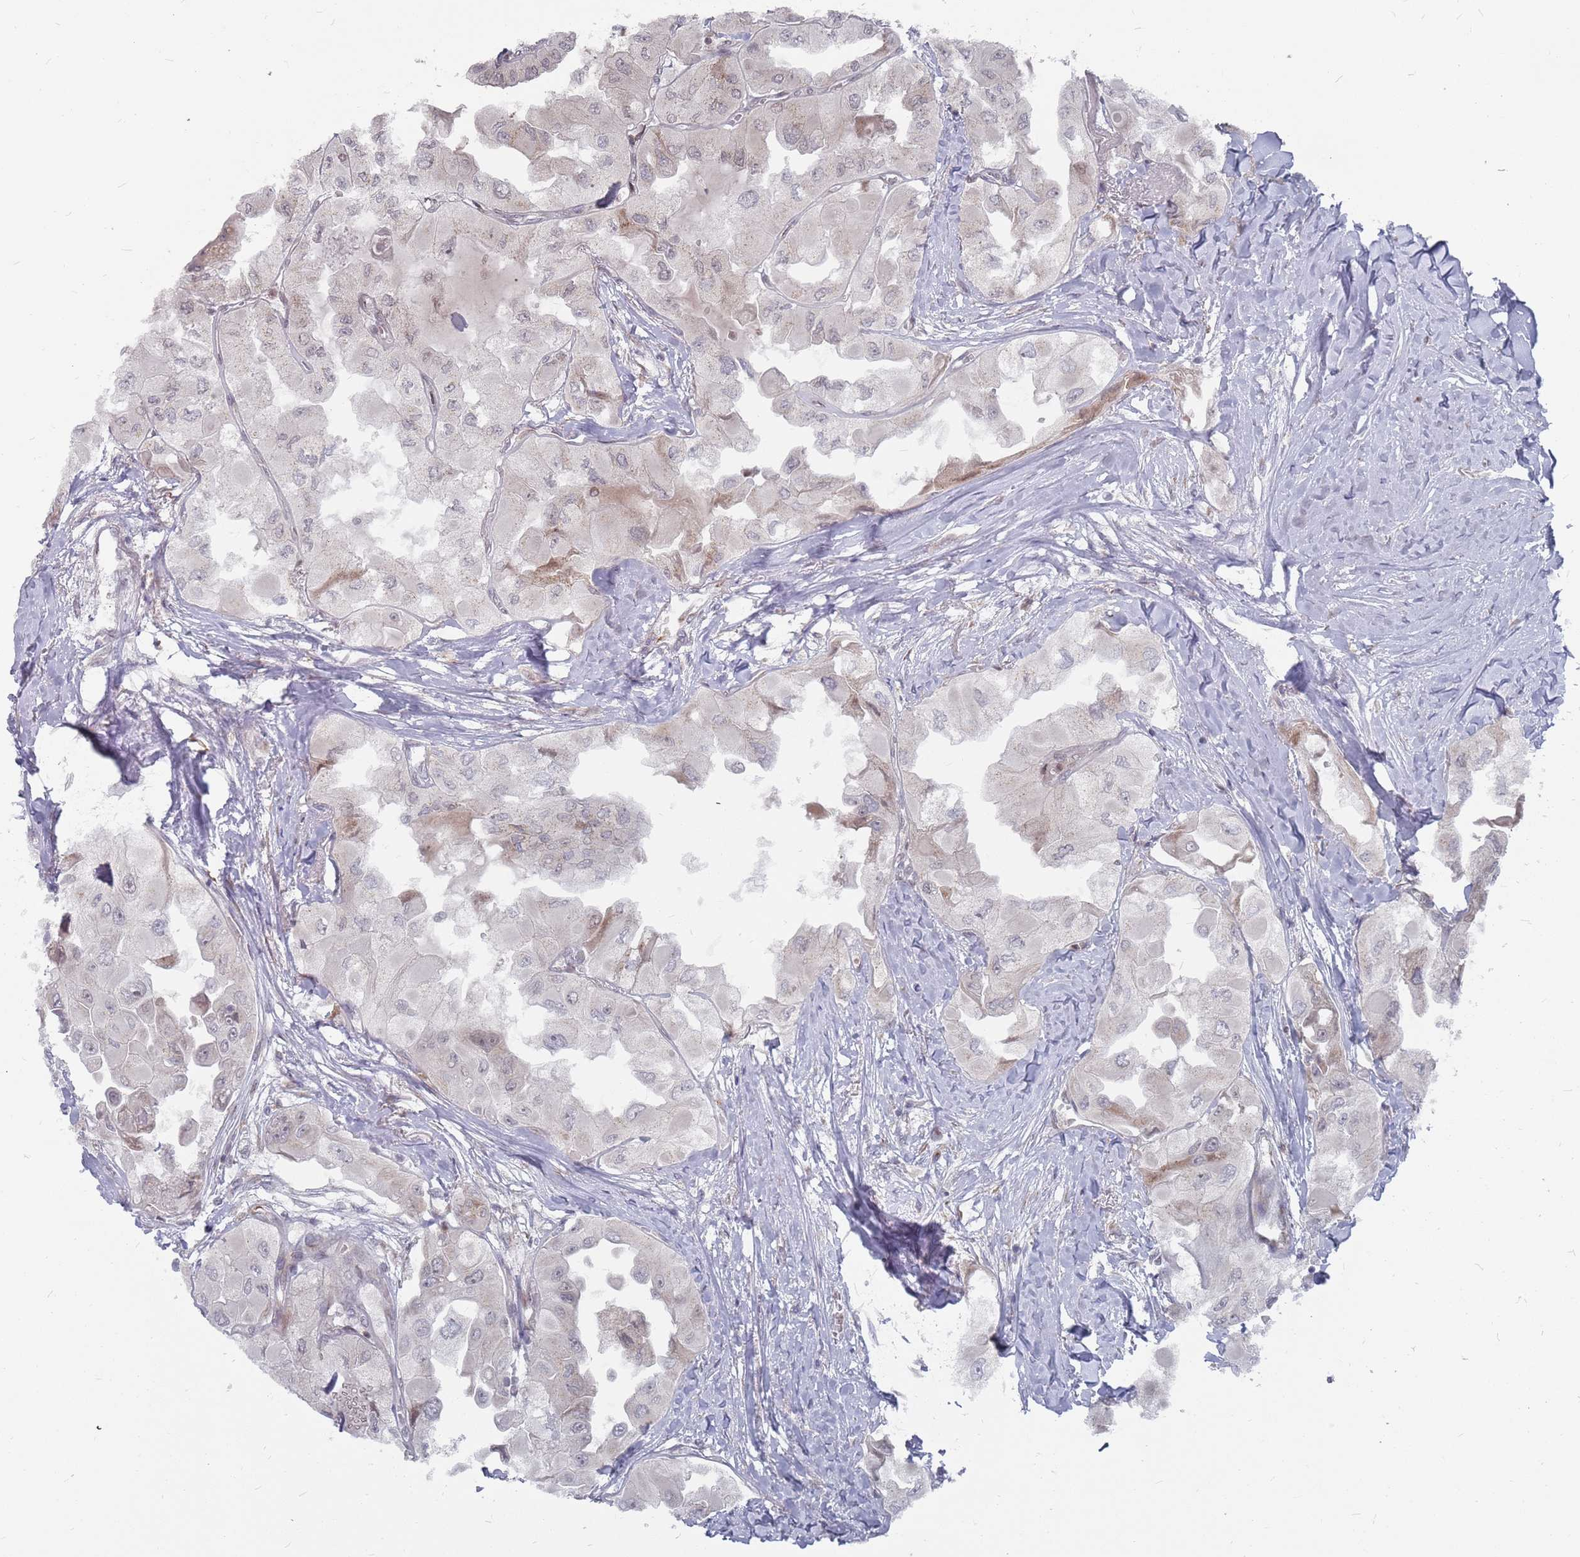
{"staining": {"intensity": "moderate", "quantity": "<25%", "location": "cytoplasmic/membranous"}, "tissue": "thyroid cancer", "cell_type": "Tumor cells", "image_type": "cancer", "snomed": [{"axis": "morphology", "description": "Normal tissue, NOS"}, {"axis": "morphology", "description": "Papillary adenocarcinoma, NOS"}, {"axis": "topography", "description": "Thyroid gland"}], "caption": "A high-resolution micrograph shows immunohistochemistry (IHC) staining of thyroid papillary adenocarcinoma, which shows moderate cytoplasmic/membranous expression in approximately <25% of tumor cells.", "gene": "FMO4", "patient": {"sex": "female", "age": 59}}